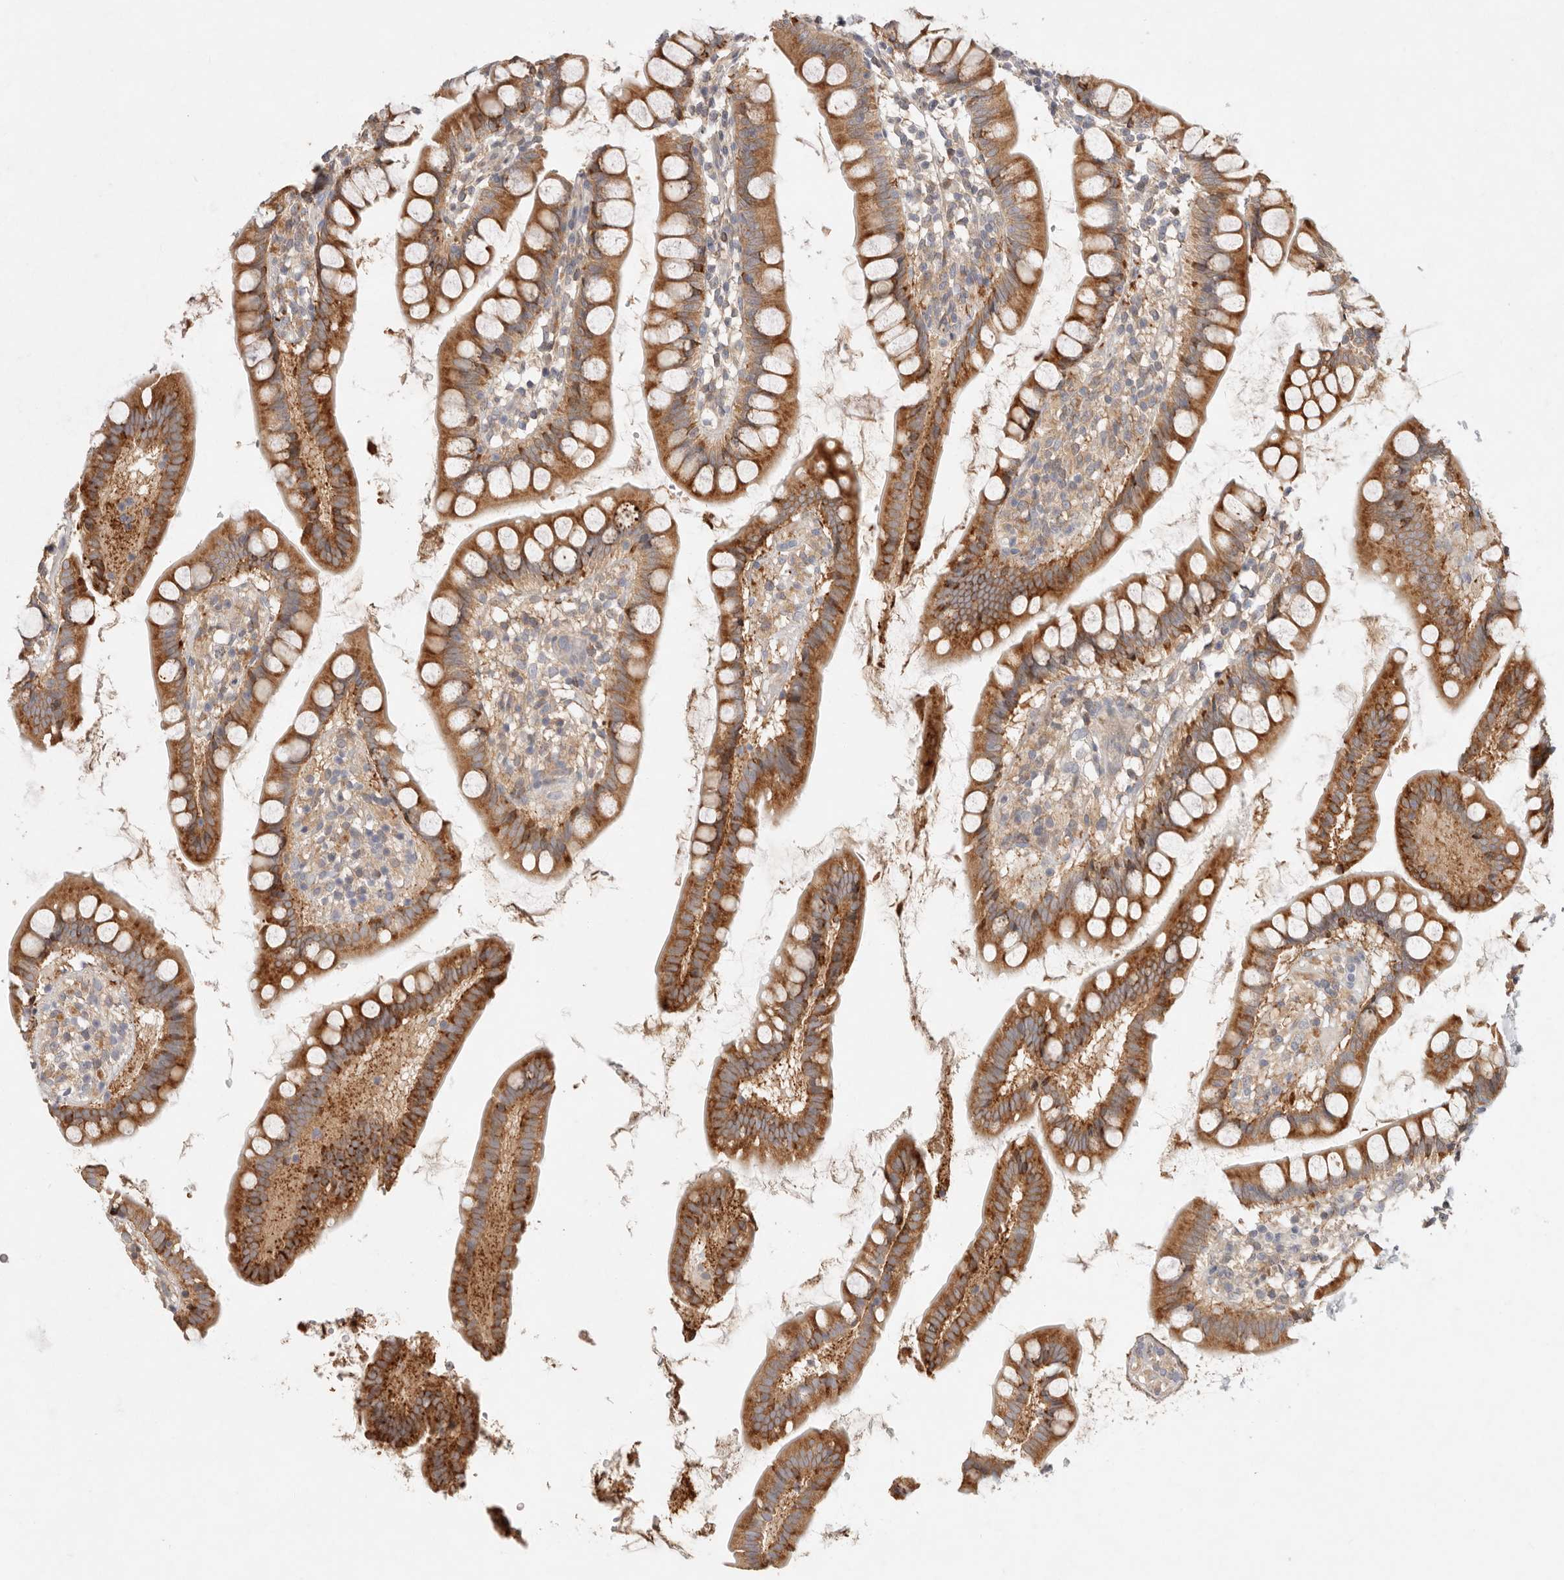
{"staining": {"intensity": "strong", "quantity": ">75%", "location": "cytoplasmic/membranous"}, "tissue": "small intestine", "cell_type": "Glandular cells", "image_type": "normal", "snomed": [{"axis": "morphology", "description": "Normal tissue, NOS"}, {"axis": "topography", "description": "Small intestine"}], "caption": "Protein staining by immunohistochemistry (IHC) shows strong cytoplasmic/membranous positivity in approximately >75% of glandular cells in benign small intestine. (DAB IHC, brown staining for protein, blue staining for nuclei).", "gene": "ARHGEF10L", "patient": {"sex": "female", "age": 84}}